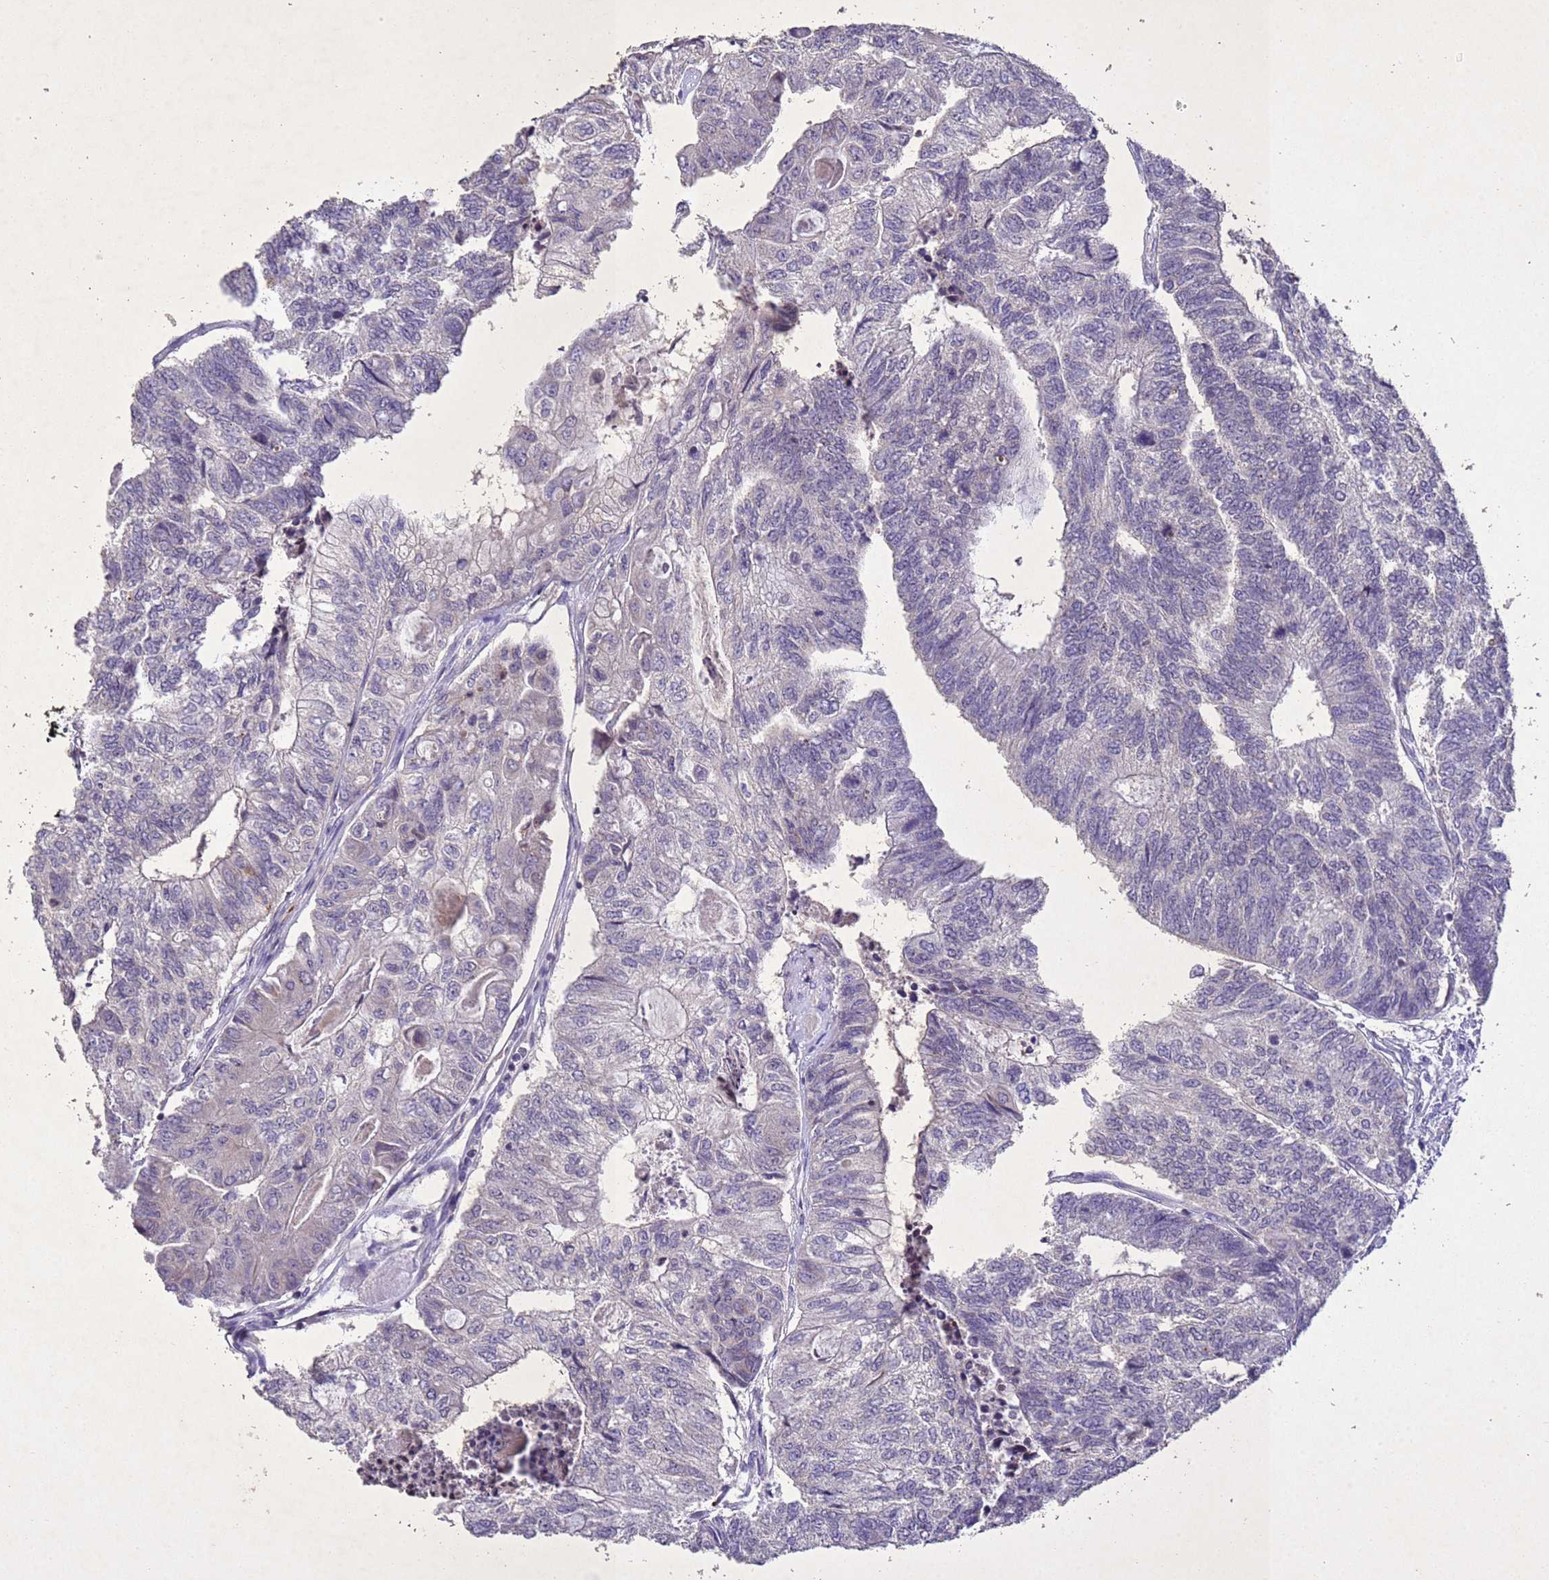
{"staining": {"intensity": "negative", "quantity": "none", "location": "none"}, "tissue": "colorectal cancer", "cell_type": "Tumor cells", "image_type": "cancer", "snomed": [{"axis": "morphology", "description": "Adenocarcinoma, NOS"}, {"axis": "topography", "description": "Colon"}], "caption": "Micrograph shows no significant protein staining in tumor cells of colorectal cancer.", "gene": "NLRP11", "patient": {"sex": "female", "age": 67}}